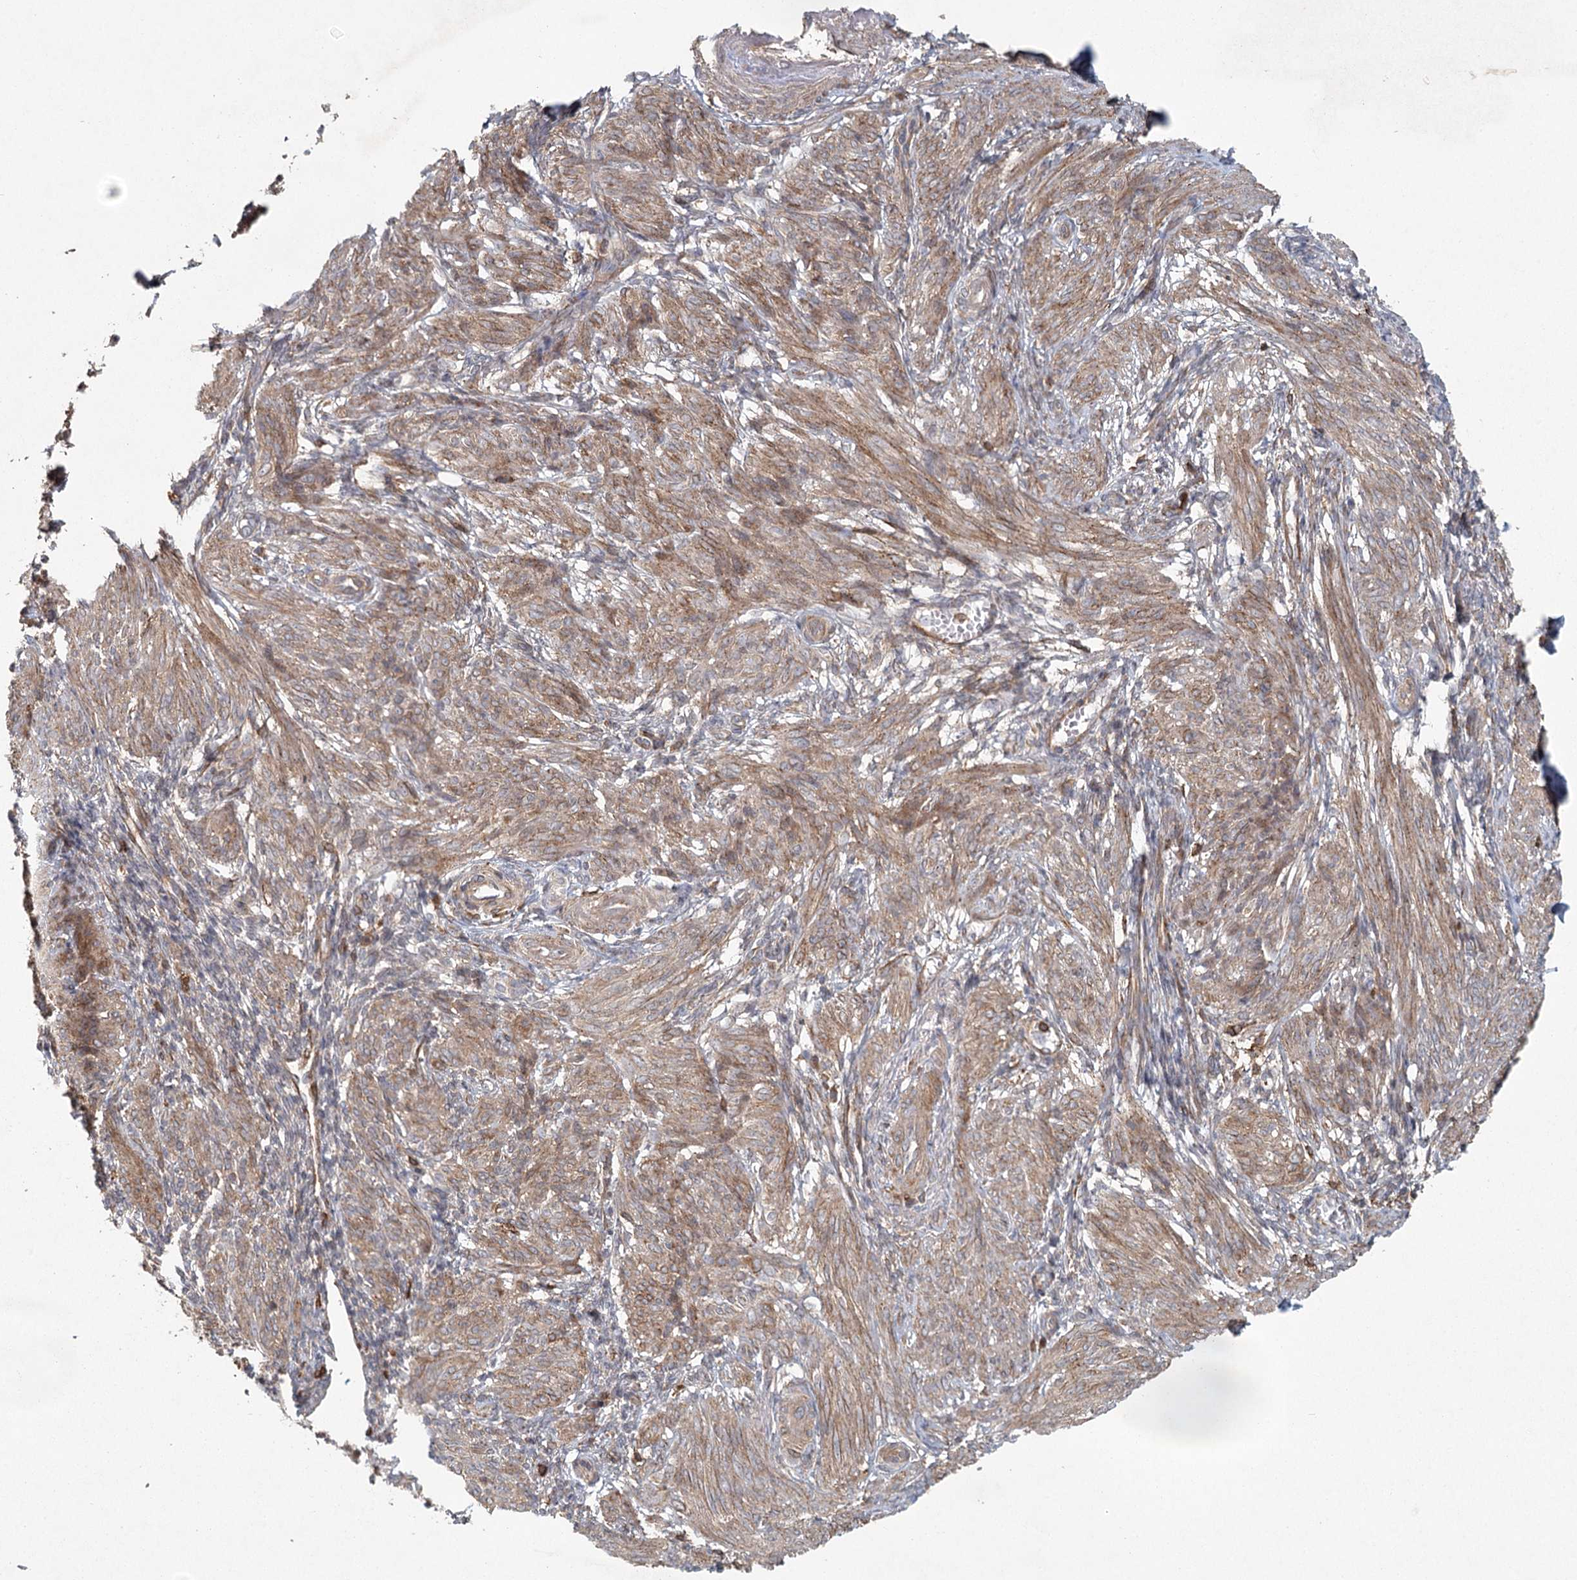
{"staining": {"intensity": "moderate", "quantity": ">75%", "location": "cytoplasmic/membranous"}, "tissue": "smooth muscle", "cell_type": "Smooth muscle cells", "image_type": "normal", "snomed": [{"axis": "morphology", "description": "Normal tissue, NOS"}, {"axis": "topography", "description": "Smooth muscle"}], "caption": "Approximately >75% of smooth muscle cells in benign smooth muscle display moderate cytoplasmic/membranous protein positivity as visualized by brown immunohistochemical staining.", "gene": "PLEKHA7", "patient": {"sex": "female", "age": 39}}